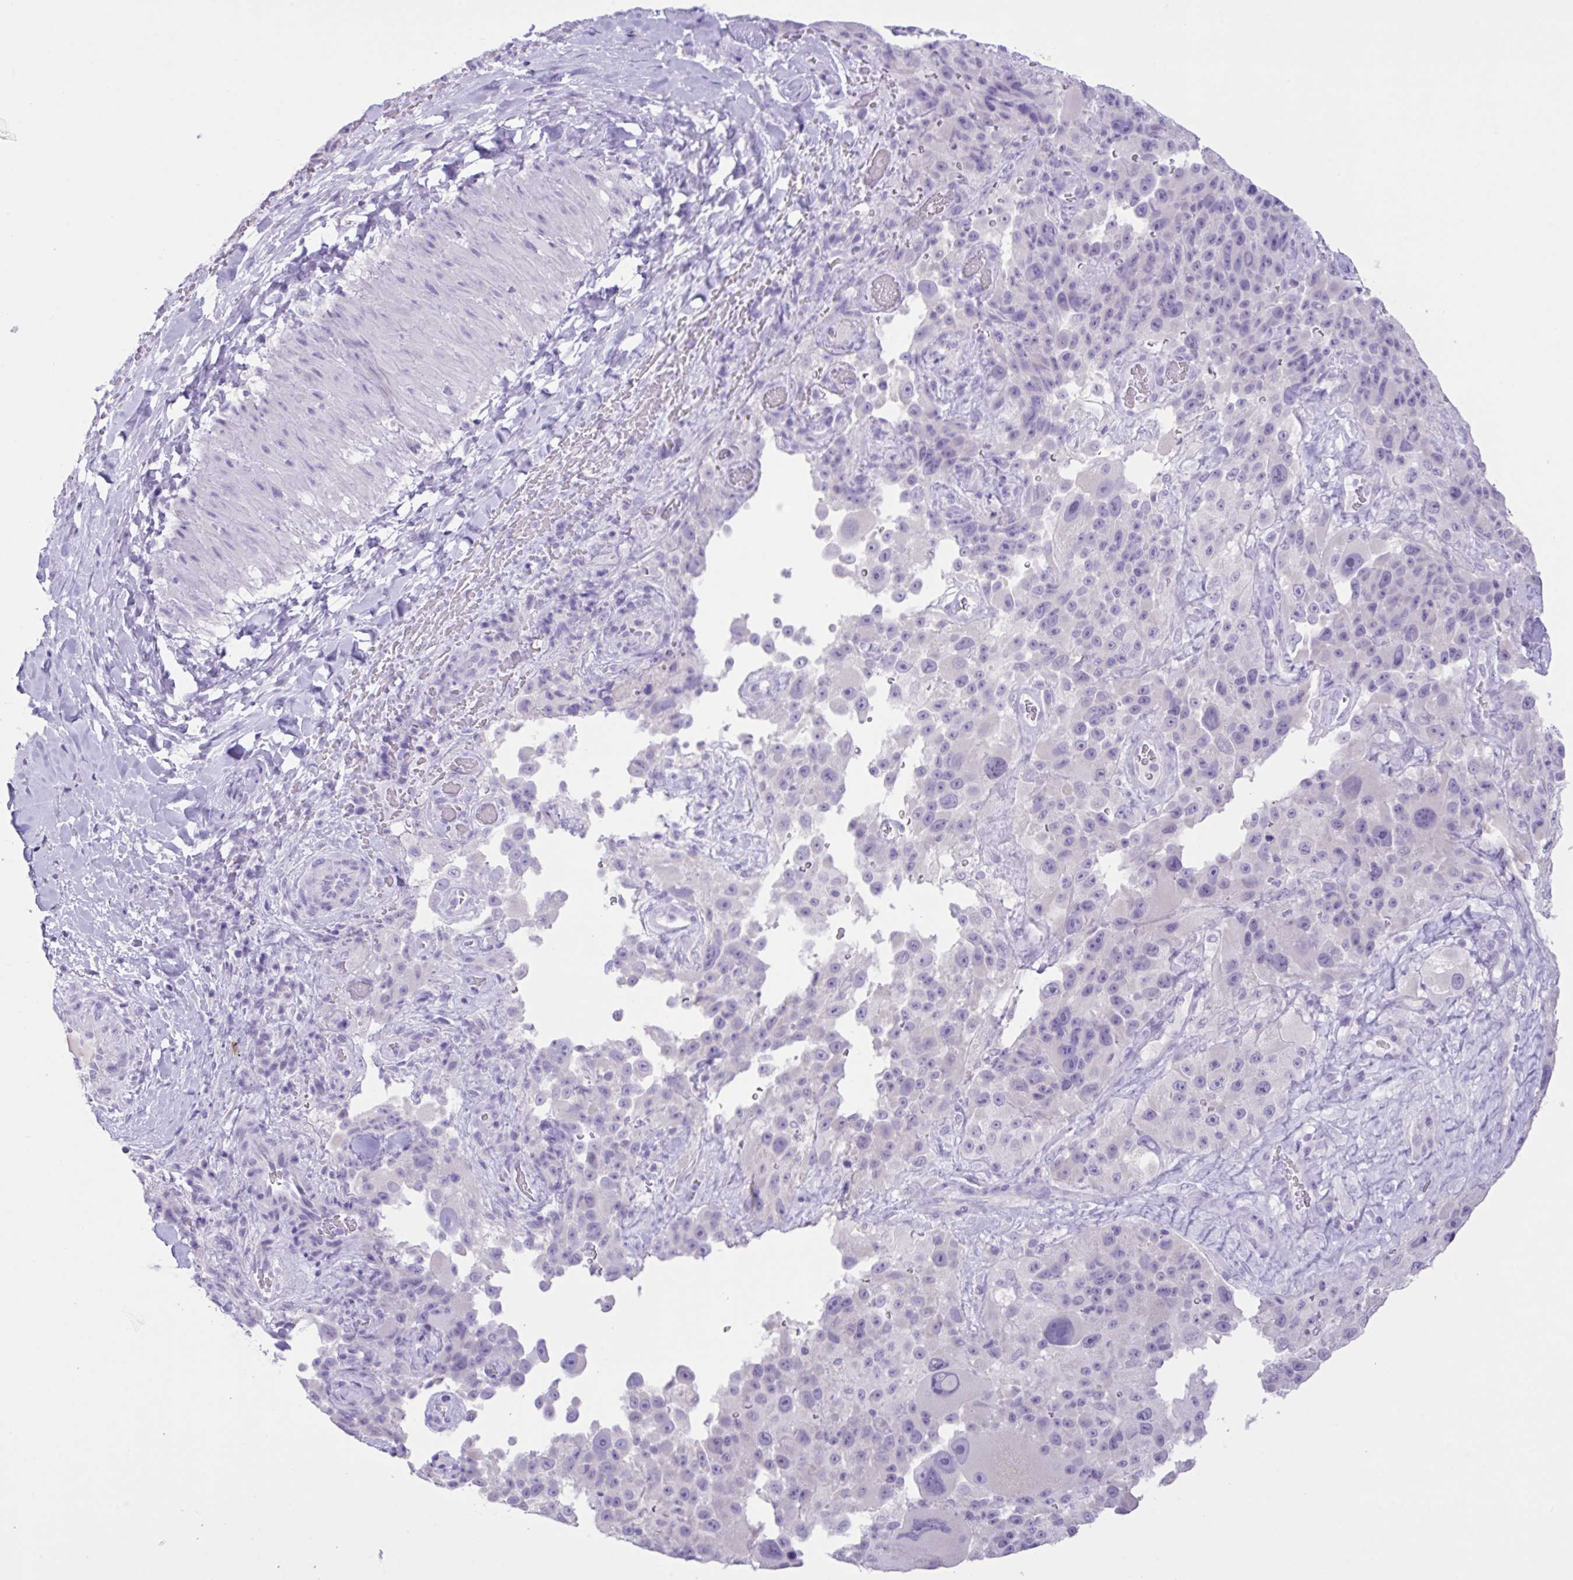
{"staining": {"intensity": "negative", "quantity": "none", "location": "none"}, "tissue": "melanoma", "cell_type": "Tumor cells", "image_type": "cancer", "snomed": [{"axis": "morphology", "description": "Malignant melanoma, Metastatic site"}, {"axis": "topography", "description": "Lymph node"}], "caption": "Human malignant melanoma (metastatic site) stained for a protein using immunohistochemistry (IHC) reveals no expression in tumor cells.", "gene": "CST11", "patient": {"sex": "male", "age": 62}}